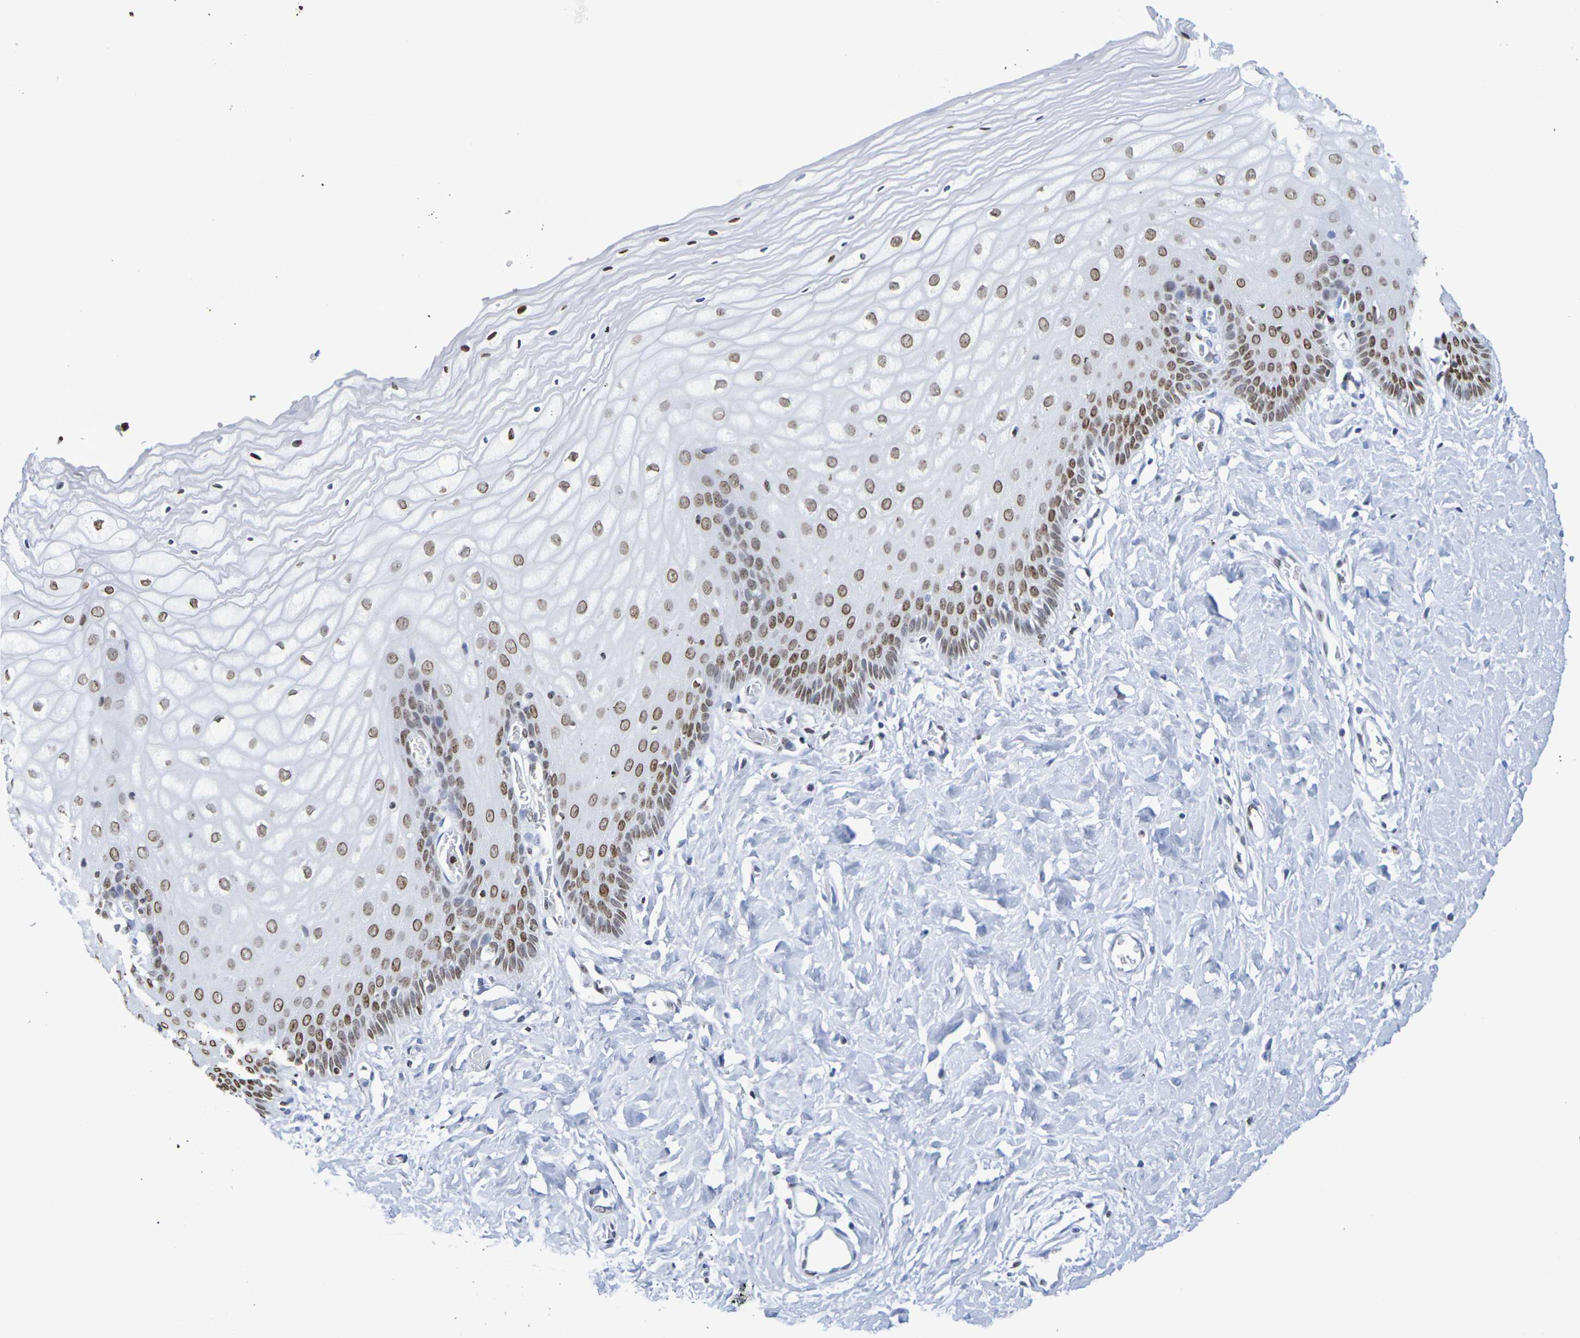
{"staining": {"intensity": "moderate", "quantity": "<25%", "location": "nuclear"}, "tissue": "cervix", "cell_type": "Glandular cells", "image_type": "normal", "snomed": [{"axis": "morphology", "description": "Normal tissue, NOS"}, {"axis": "topography", "description": "Cervix"}], "caption": "This image exhibits normal cervix stained with immunohistochemistry (IHC) to label a protein in brown. The nuclear of glandular cells show moderate positivity for the protein. Nuclei are counter-stained blue.", "gene": "H1", "patient": {"sex": "female", "age": 55}}